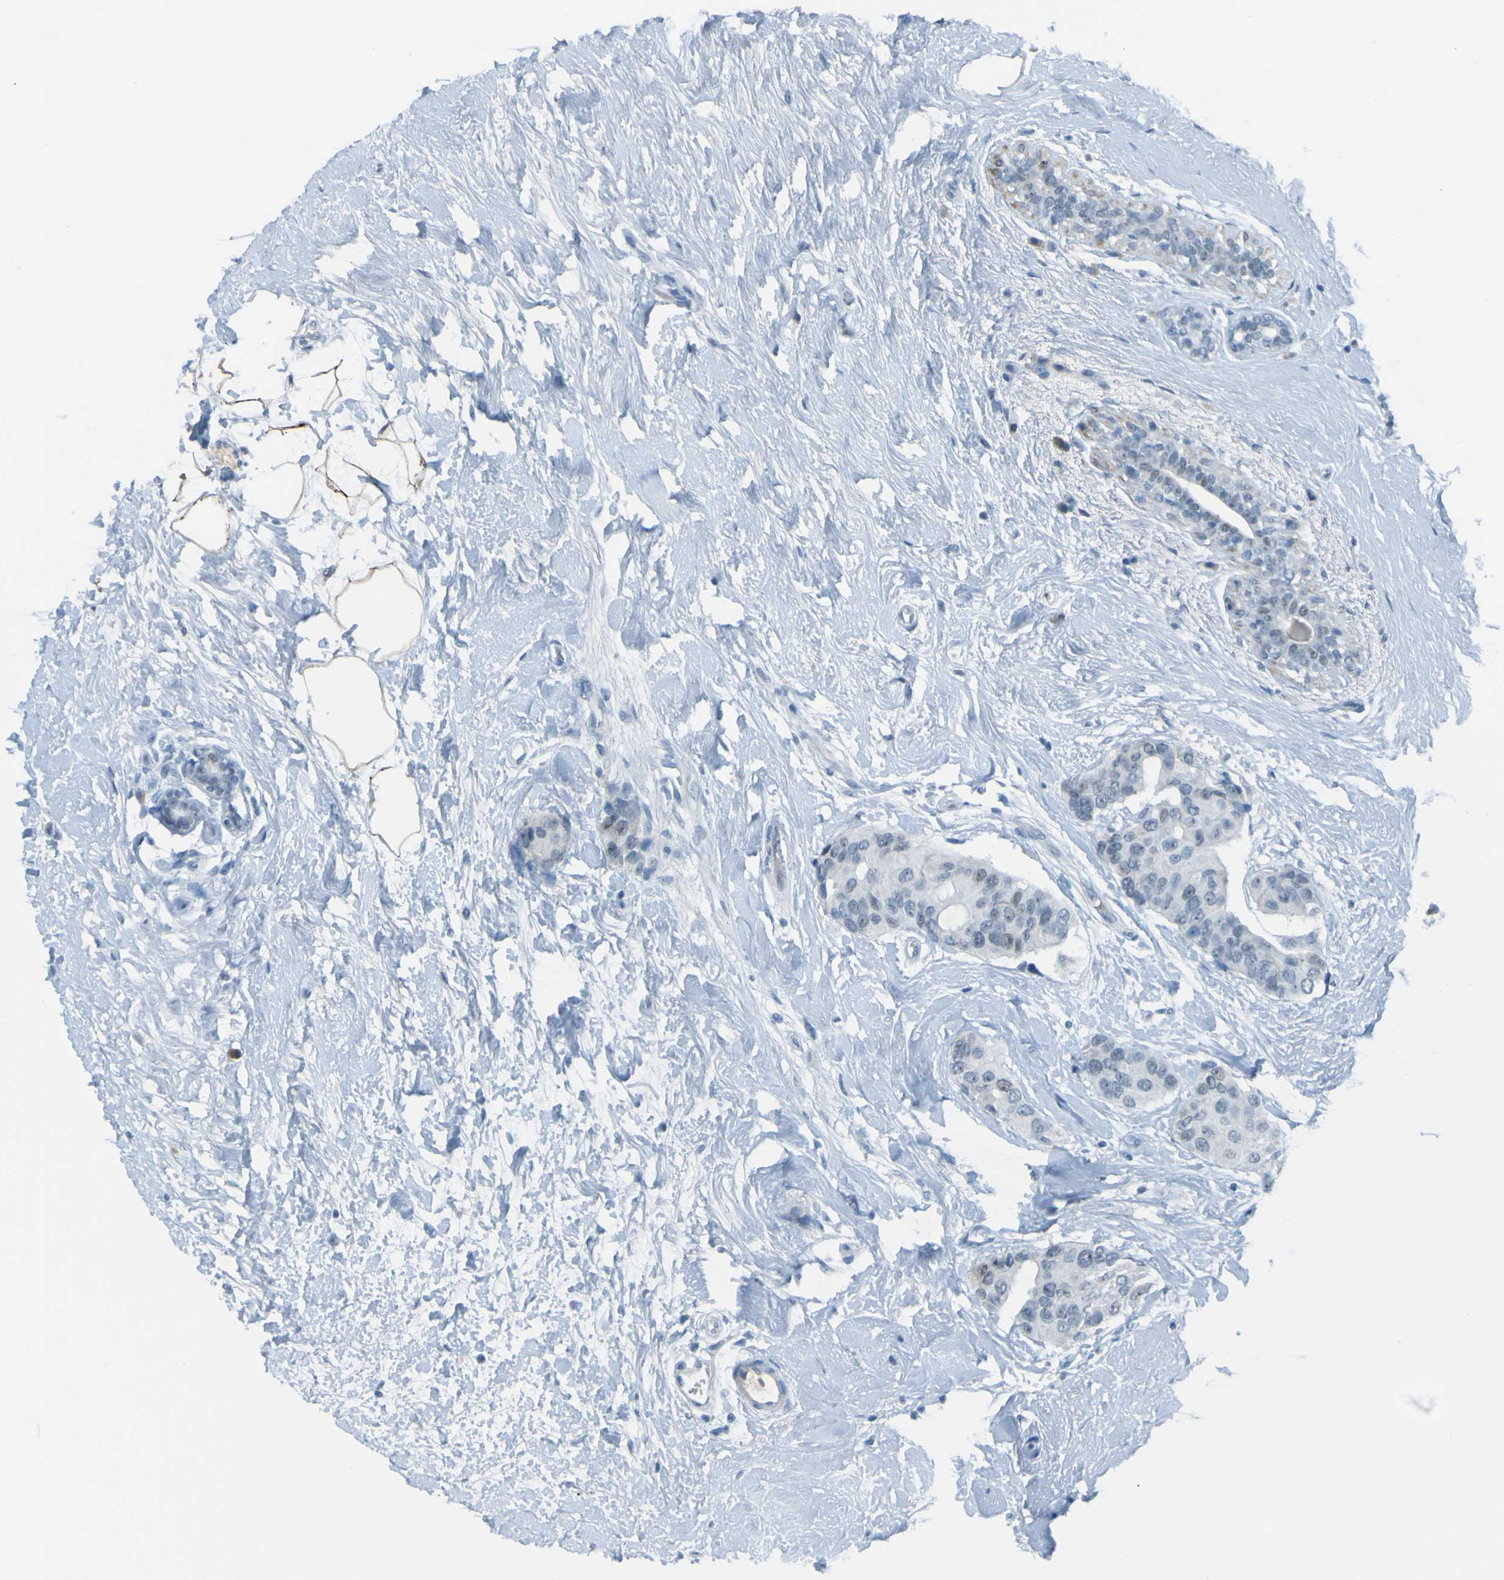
{"staining": {"intensity": "negative", "quantity": "none", "location": "none"}, "tissue": "breast cancer", "cell_type": "Tumor cells", "image_type": "cancer", "snomed": [{"axis": "morphology", "description": "Normal tissue, NOS"}, {"axis": "morphology", "description": "Duct carcinoma"}, {"axis": "topography", "description": "Breast"}], "caption": "This is an immunohistochemistry (IHC) histopathology image of breast intraductal carcinoma. There is no staining in tumor cells.", "gene": "USP36", "patient": {"sex": "female", "age": 39}}